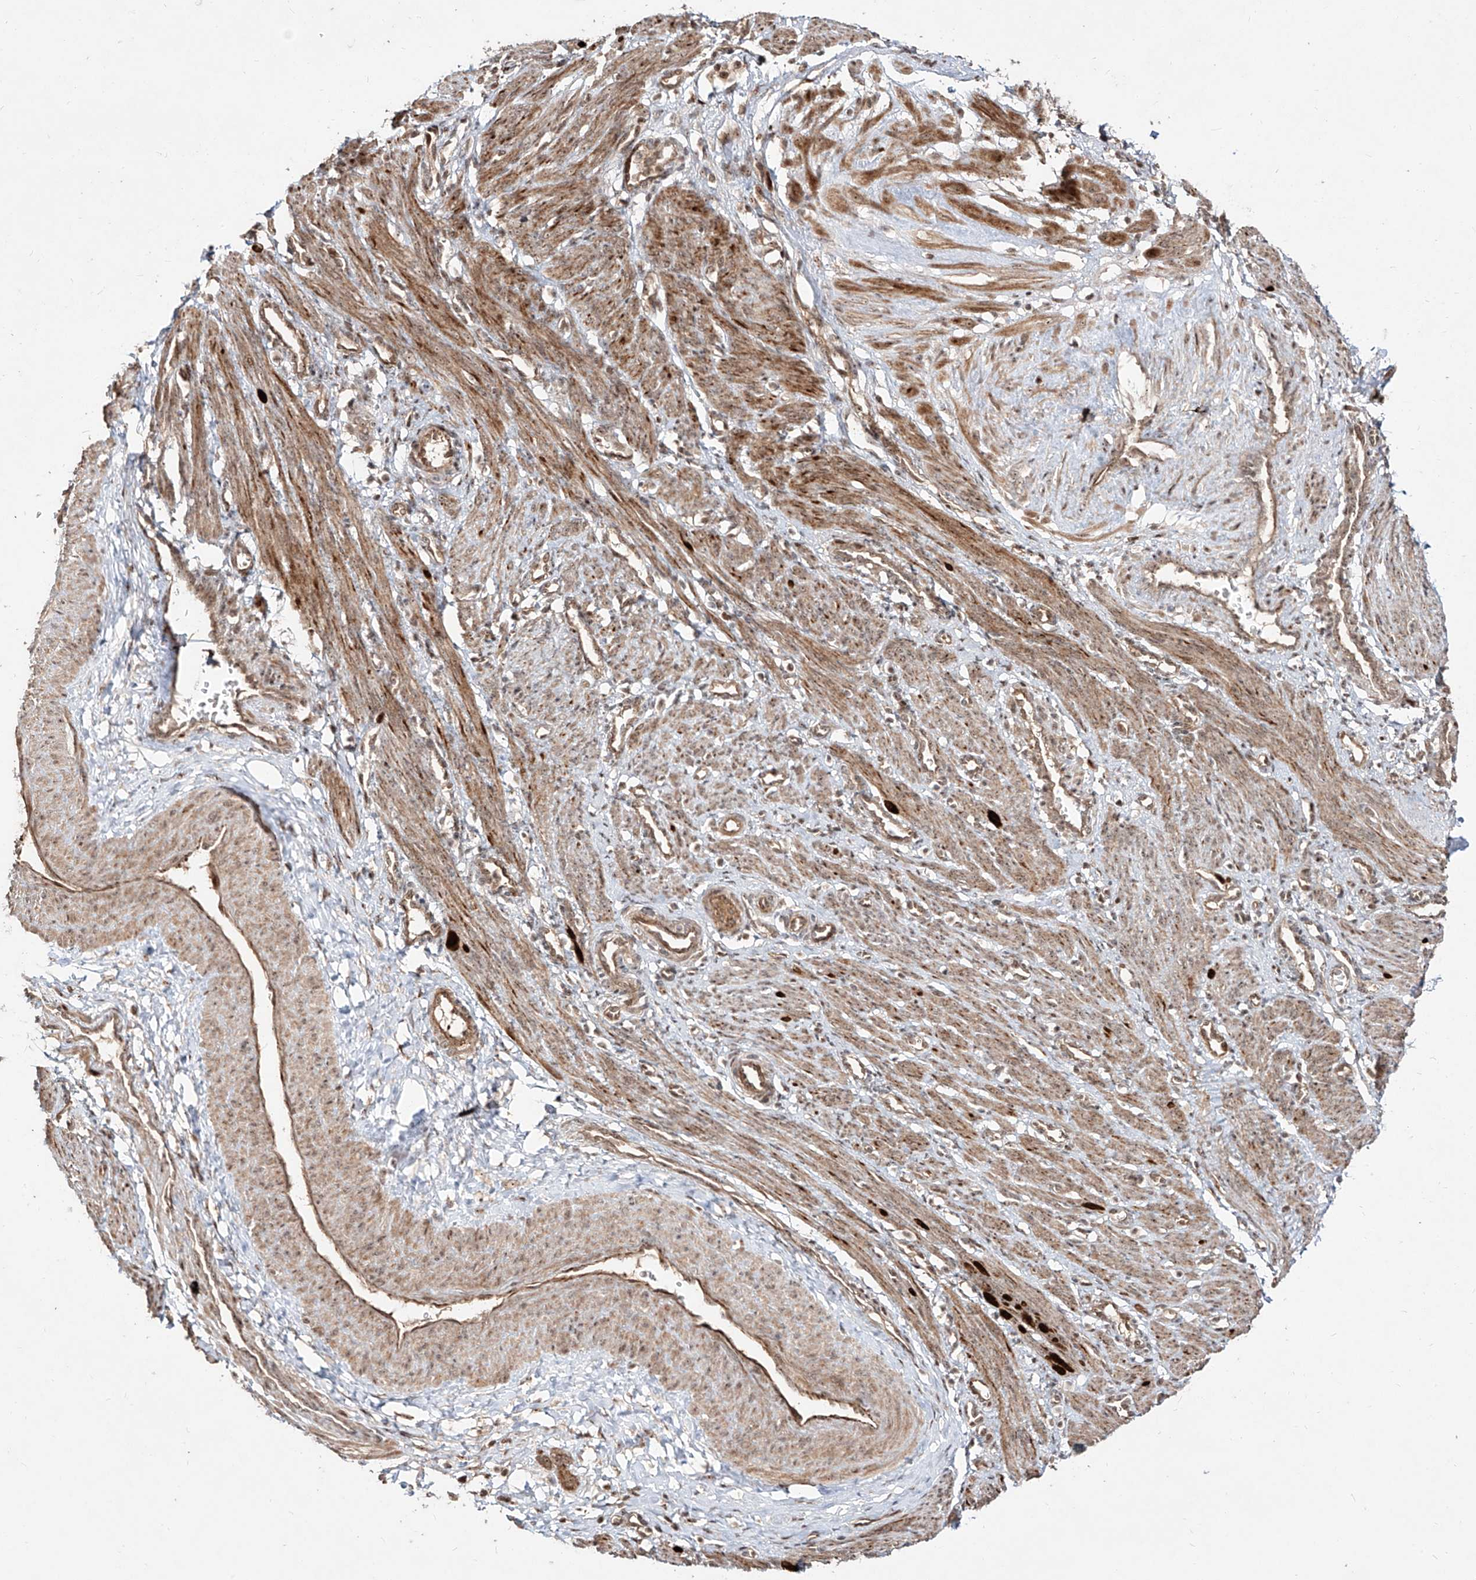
{"staining": {"intensity": "moderate", "quantity": ">75%", "location": "cytoplasmic/membranous,nuclear"}, "tissue": "smooth muscle", "cell_type": "Smooth muscle cells", "image_type": "normal", "snomed": [{"axis": "morphology", "description": "Normal tissue, NOS"}, {"axis": "topography", "description": "Endometrium"}], "caption": "Smooth muscle cells demonstrate moderate cytoplasmic/membranous,nuclear staining in about >75% of cells in normal smooth muscle. The staining was performed using DAB to visualize the protein expression in brown, while the nuclei were stained in blue with hematoxylin (Magnification: 20x).", "gene": "ZNF710", "patient": {"sex": "female", "age": 33}}